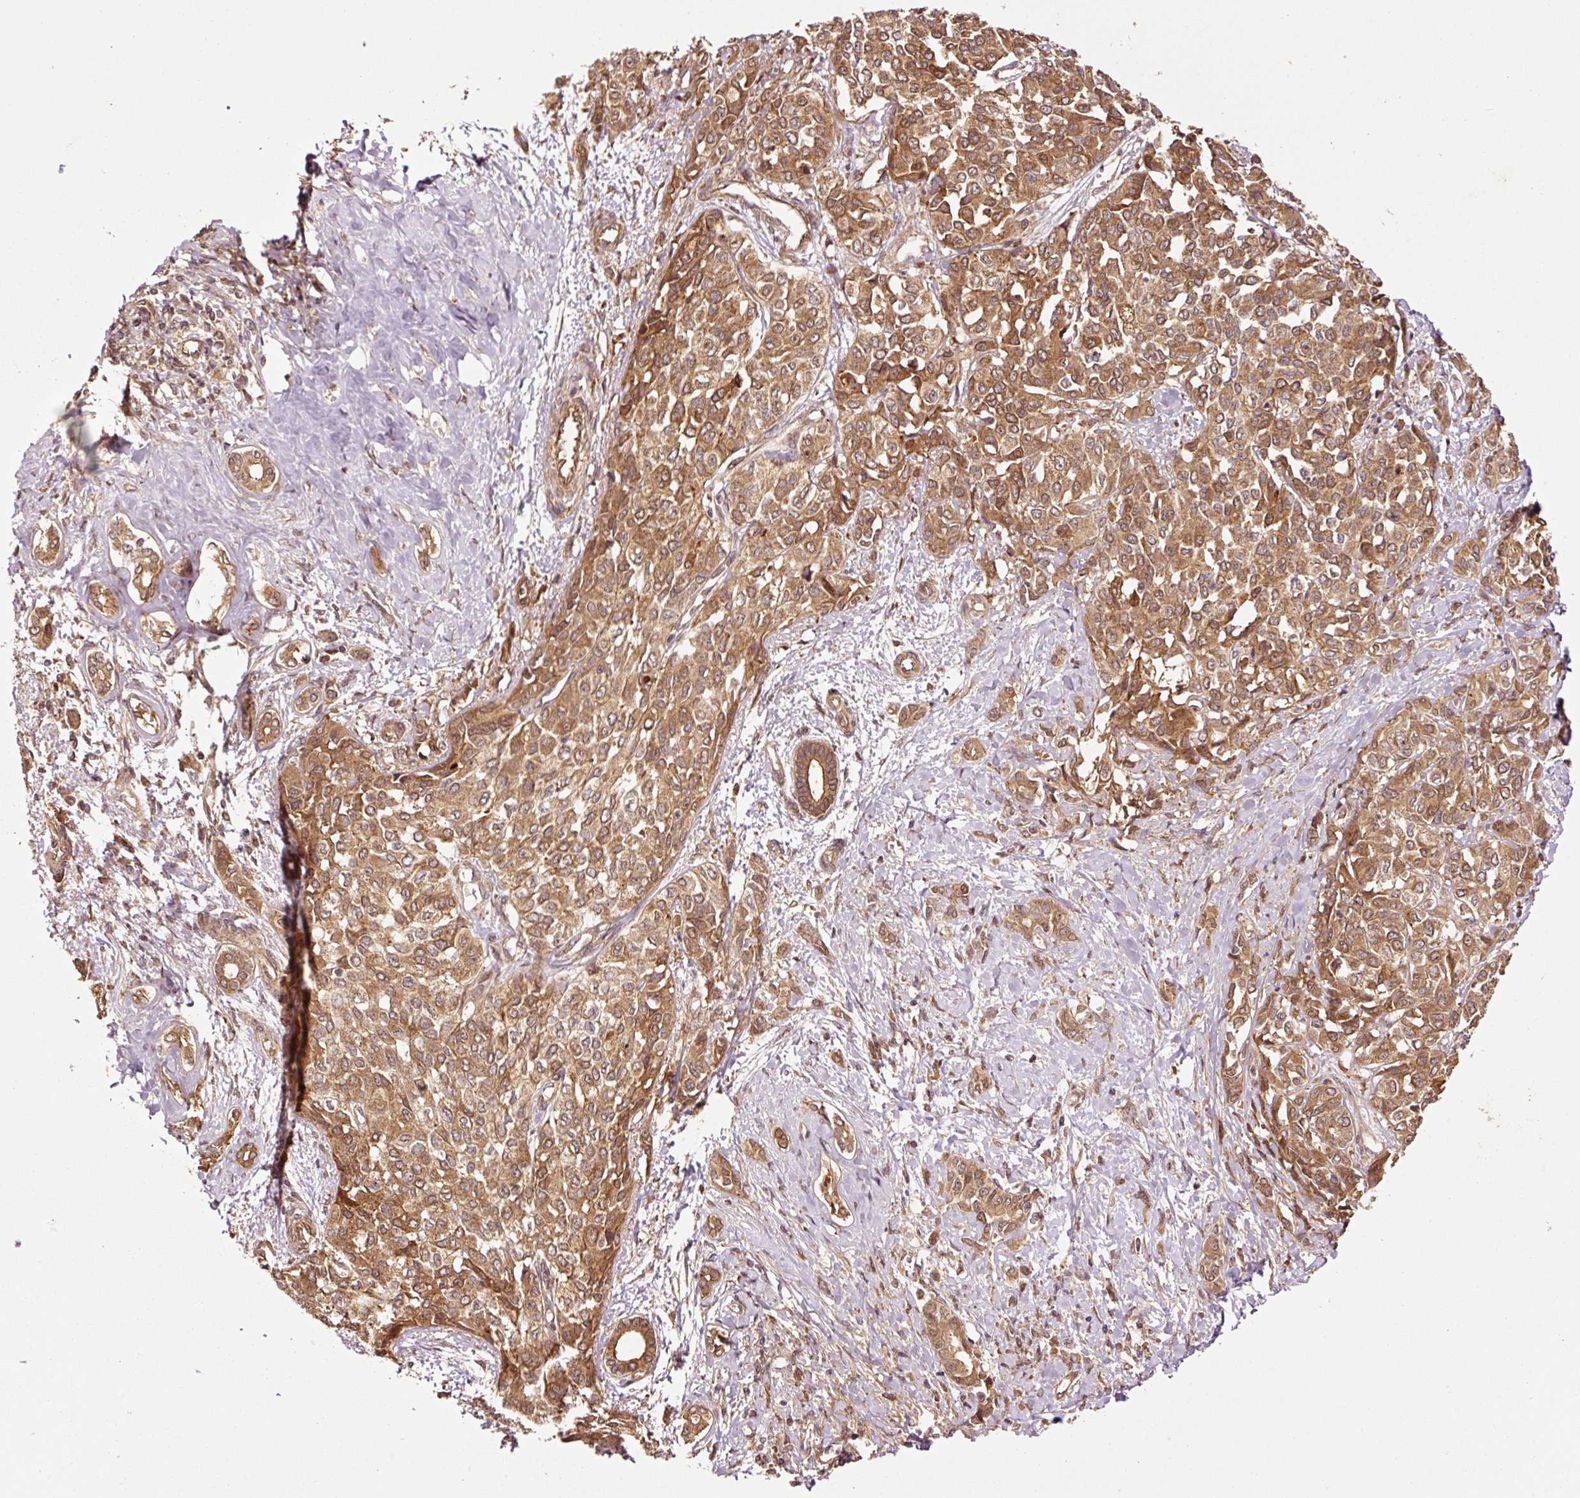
{"staining": {"intensity": "strong", "quantity": ">75%", "location": "cytoplasmic/membranous,nuclear"}, "tissue": "liver cancer", "cell_type": "Tumor cells", "image_type": "cancer", "snomed": [{"axis": "morphology", "description": "Cholangiocarcinoma"}, {"axis": "topography", "description": "Liver"}], "caption": "Protein expression analysis of cholangiocarcinoma (liver) displays strong cytoplasmic/membranous and nuclear expression in approximately >75% of tumor cells. (DAB IHC with brightfield microscopy, high magnification).", "gene": "OXER1", "patient": {"sex": "female", "age": 77}}